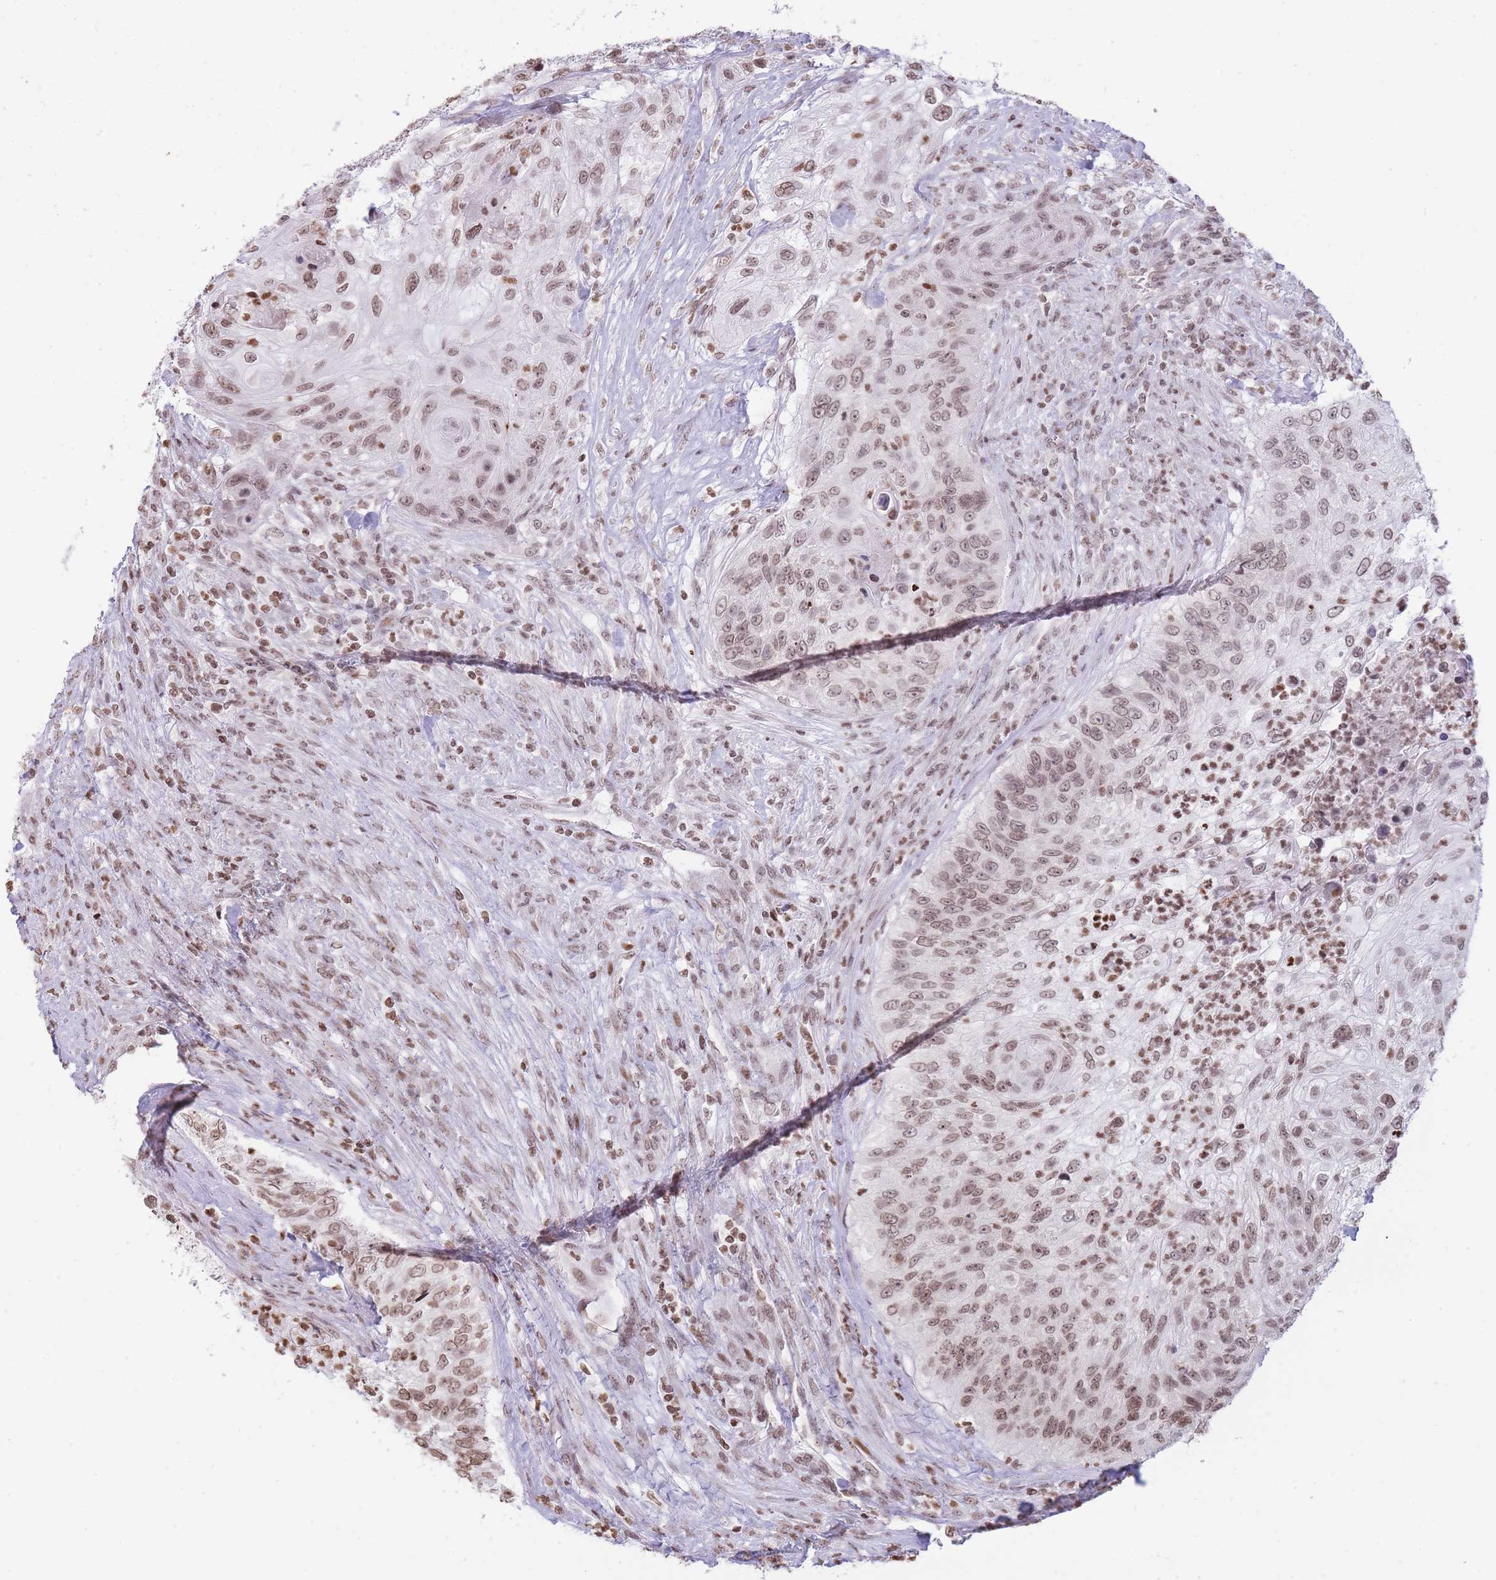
{"staining": {"intensity": "weak", "quantity": ">75%", "location": "nuclear"}, "tissue": "urothelial cancer", "cell_type": "Tumor cells", "image_type": "cancer", "snomed": [{"axis": "morphology", "description": "Urothelial carcinoma, High grade"}, {"axis": "topography", "description": "Urinary bladder"}], "caption": "Immunohistochemistry (DAB) staining of human urothelial cancer displays weak nuclear protein expression in about >75% of tumor cells.", "gene": "SHISAL1", "patient": {"sex": "female", "age": 60}}